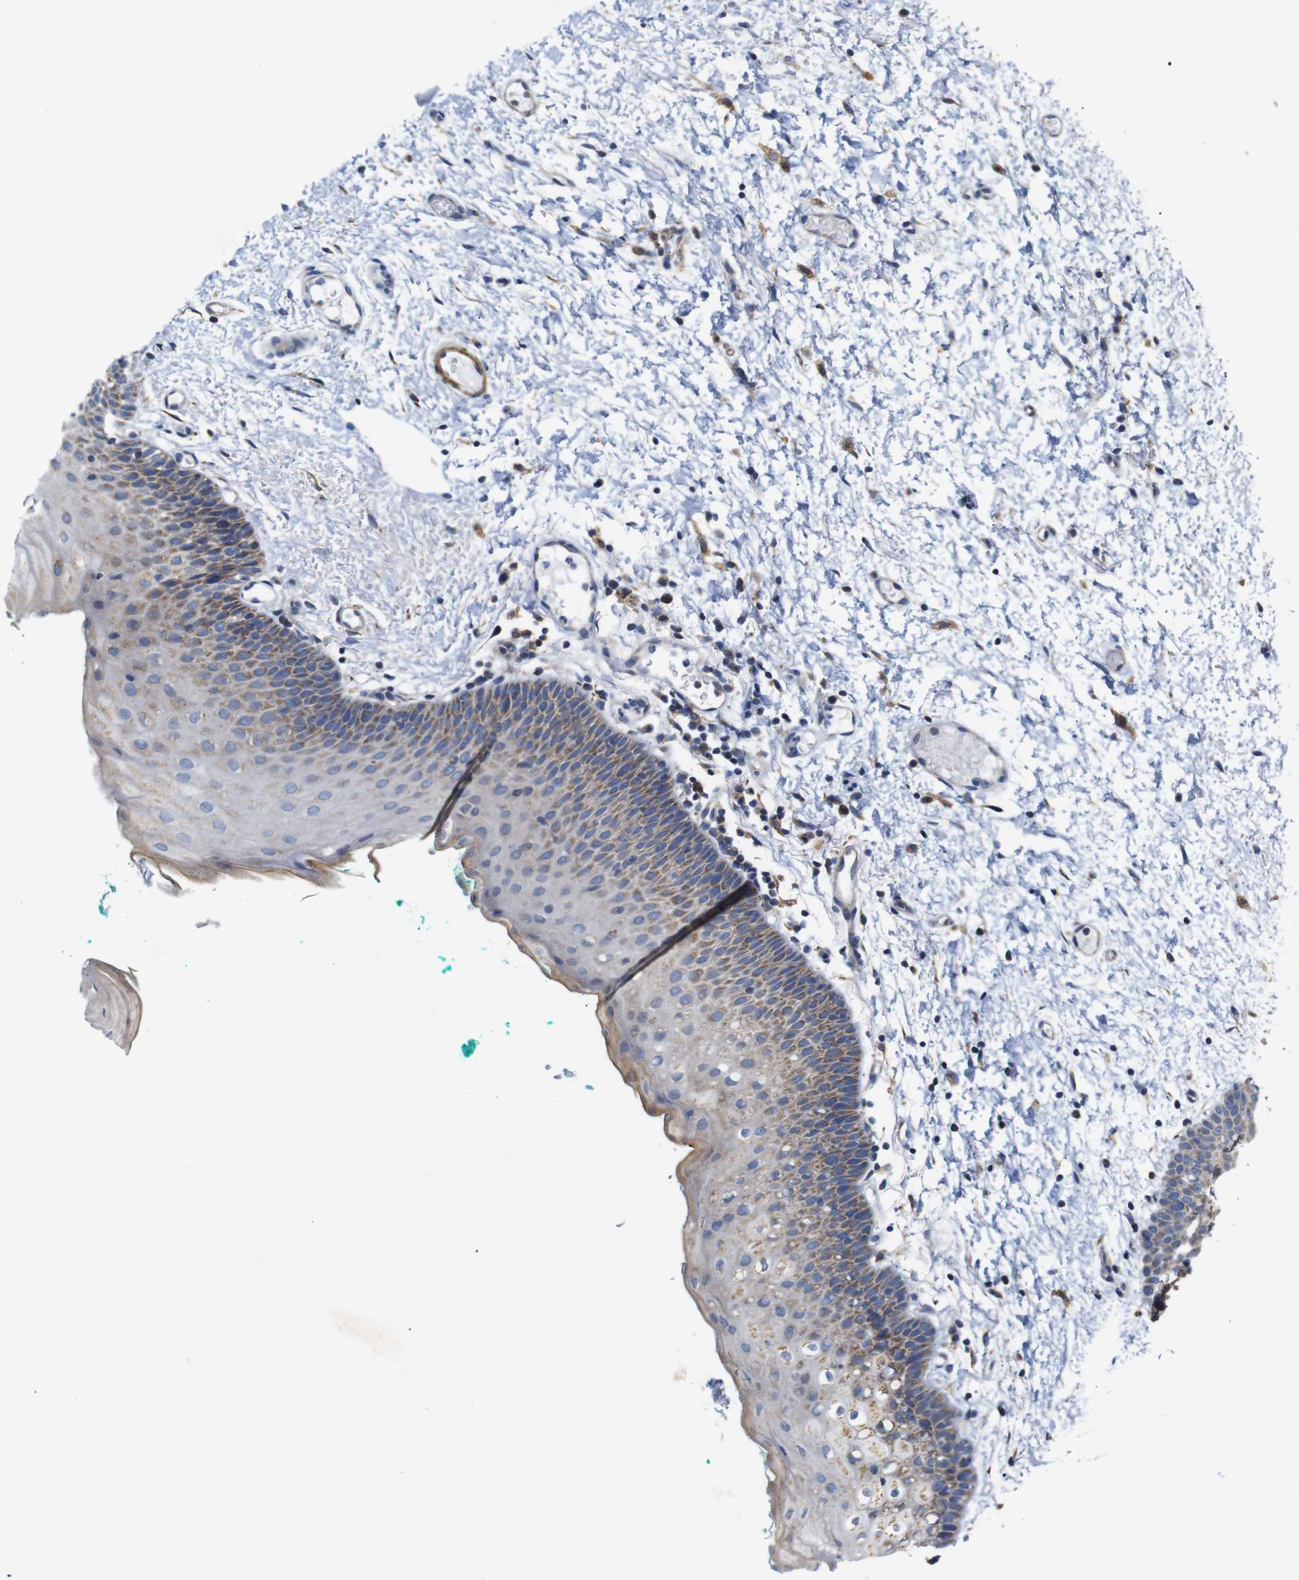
{"staining": {"intensity": "moderate", "quantity": "25%-75%", "location": "cytoplasmic/membranous"}, "tissue": "oral mucosa", "cell_type": "Squamous epithelial cells", "image_type": "normal", "snomed": [{"axis": "morphology", "description": "Normal tissue, NOS"}, {"axis": "morphology", "description": "Squamous cell carcinoma, NOS"}, {"axis": "topography", "description": "Oral tissue"}, {"axis": "topography", "description": "Salivary gland"}, {"axis": "topography", "description": "Head-Neck"}], "caption": "Immunohistochemical staining of benign oral mucosa demonstrates moderate cytoplasmic/membranous protein staining in about 25%-75% of squamous epithelial cells. (DAB IHC with brightfield microscopy, high magnification).", "gene": "FAM171B", "patient": {"sex": "female", "age": 62}}